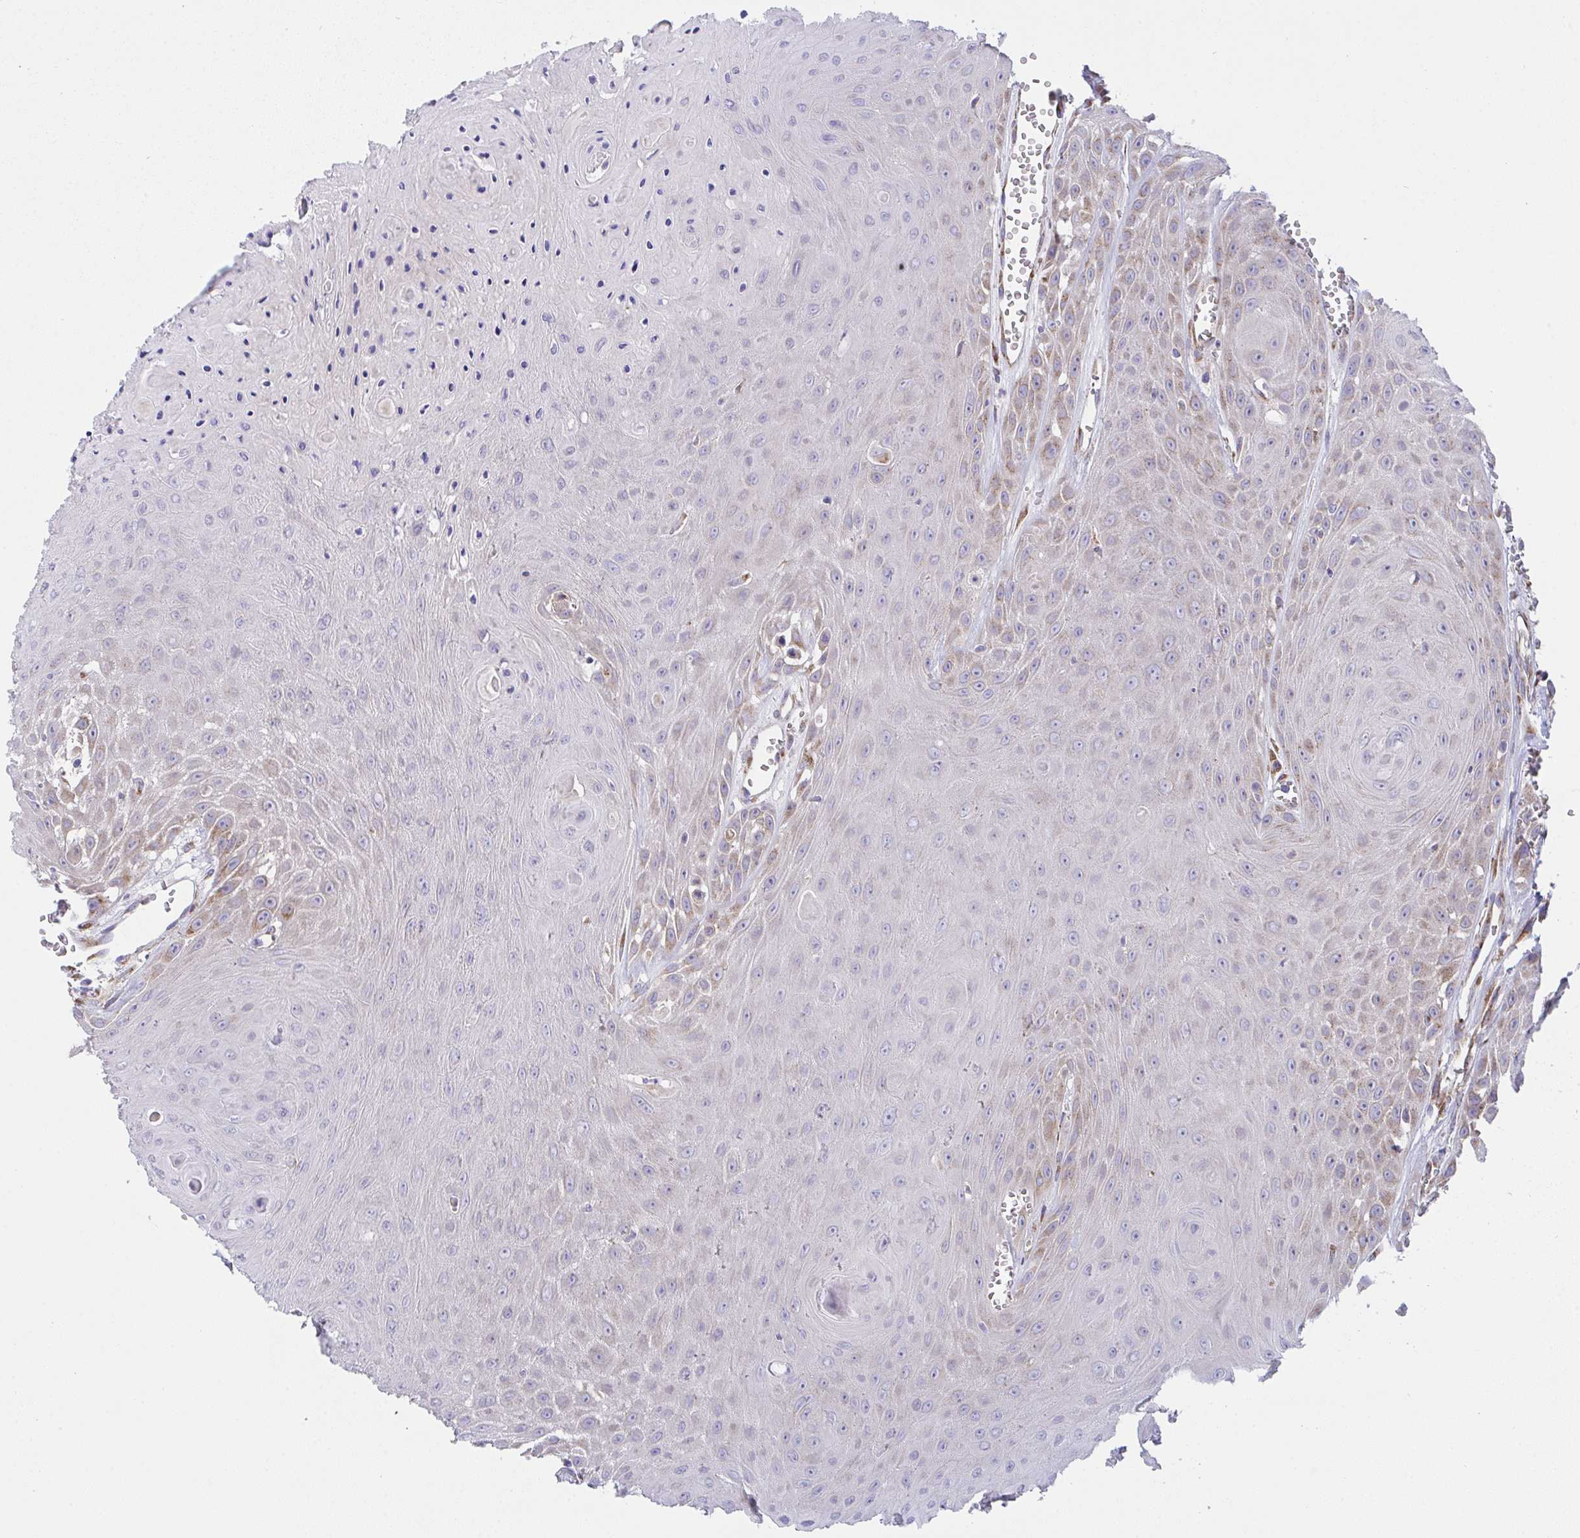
{"staining": {"intensity": "weak", "quantity": "25%-75%", "location": "cytoplasmic/membranous"}, "tissue": "head and neck cancer", "cell_type": "Tumor cells", "image_type": "cancer", "snomed": [{"axis": "morphology", "description": "Squamous cell carcinoma, NOS"}, {"axis": "topography", "description": "Oral tissue"}, {"axis": "topography", "description": "Head-Neck"}], "caption": "High-magnification brightfield microscopy of squamous cell carcinoma (head and neck) stained with DAB (3,3'-diaminobenzidine) (brown) and counterstained with hematoxylin (blue). tumor cells exhibit weak cytoplasmic/membranous expression is present in approximately25%-75% of cells.", "gene": "MIA3", "patient": {"sex": "male", "age": 81}}